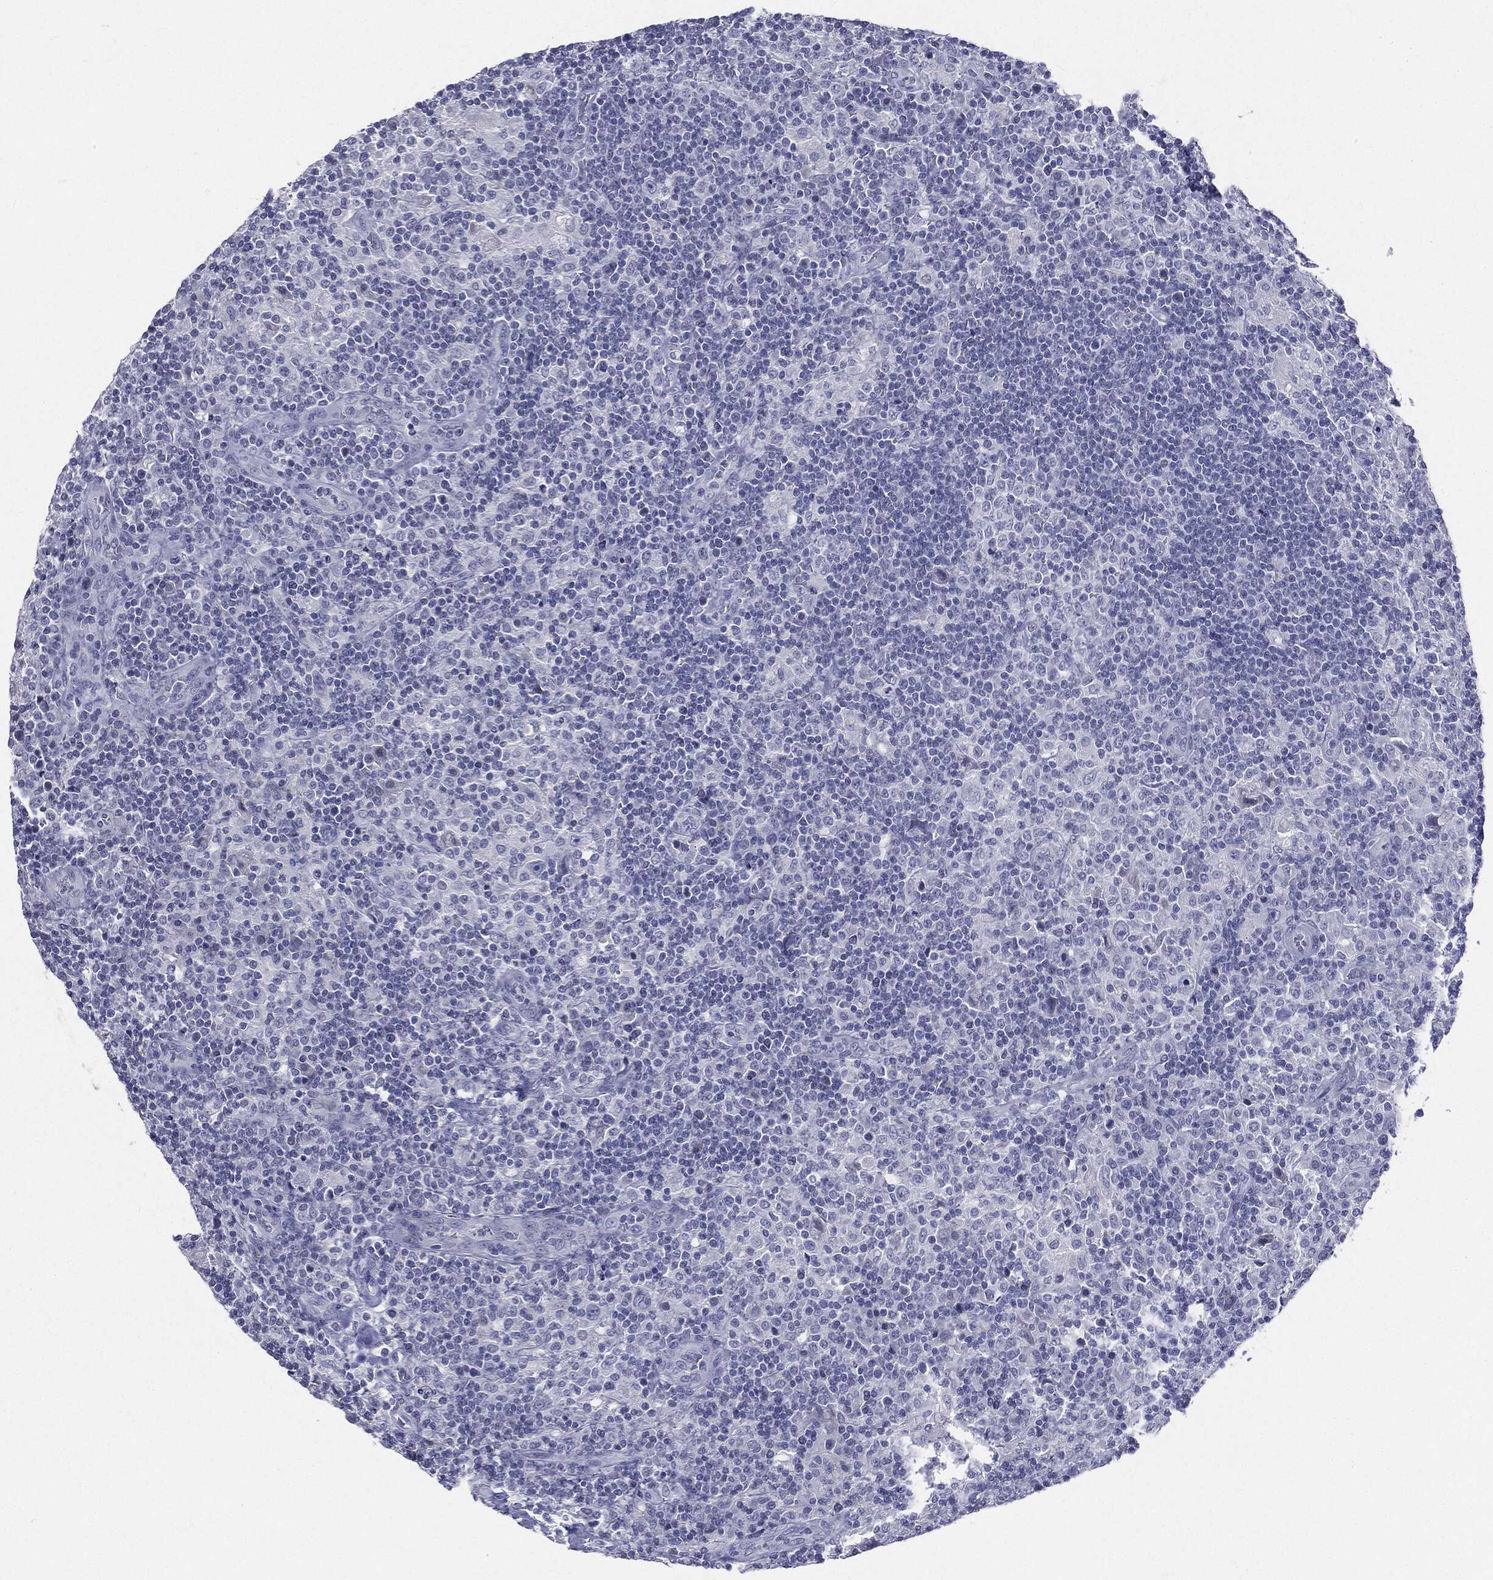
{"staining": {"intensity": "negative", "quantity": "none", "location": "none"}, "tissue": "lymphoma", "cell_type": "Tumor cells", "image_type": "cancer", "snomed": [{"axis": "morphology", "description": "Hodgkin's disease, NOS"}, {"axis": "topography", "description": "Lymph node"}], "caption": "A photomicrograph of lymphoma stained for a protein demonstrates no brown staining in tumor cells.", "gene": "CGB1", "patient": {"sex": "male", "age": 70}}